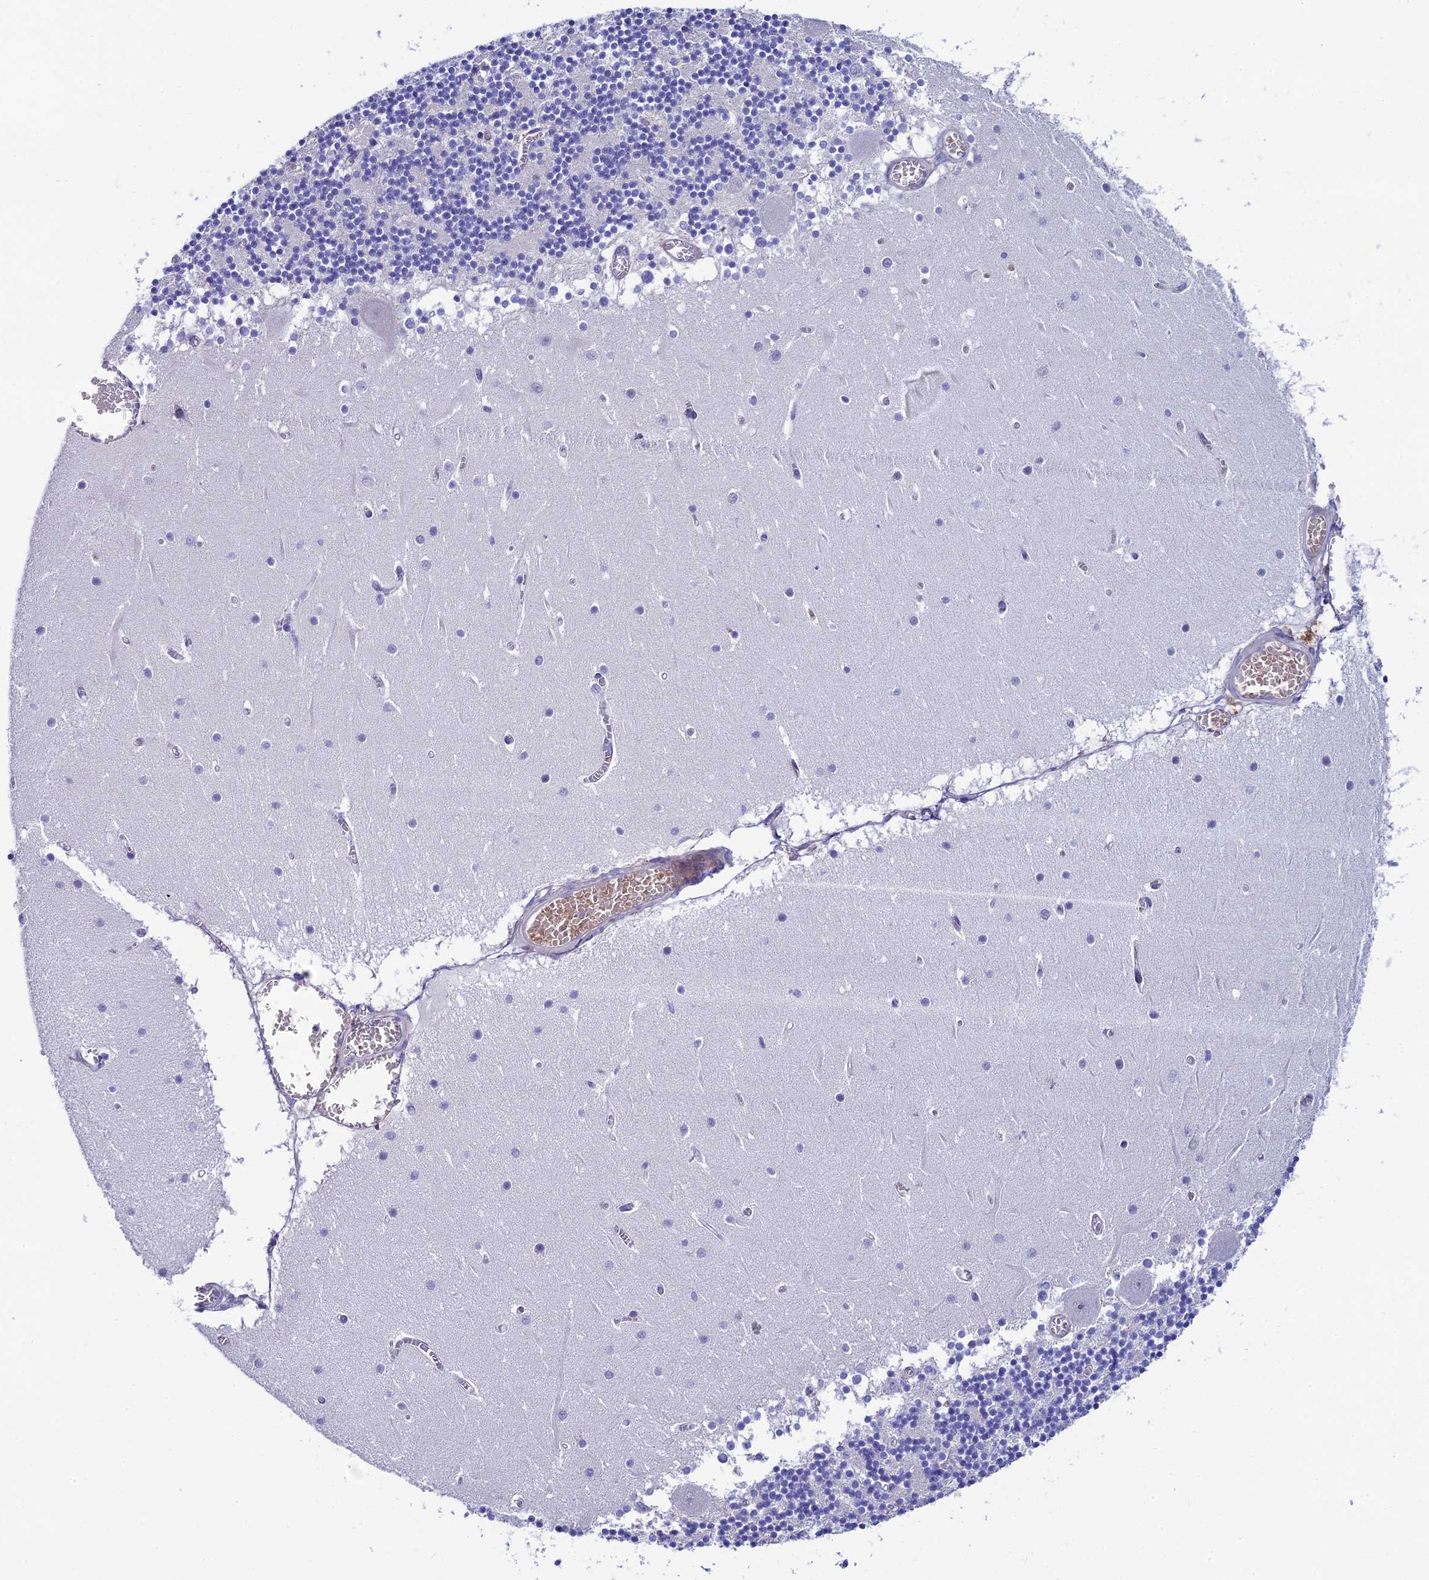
{"staining": {"intensity": "negative", "quantity": "none", "location": "none"}, "tissue": "cerebellum", "cell_type": "Cells in granular layer", "image_type": "normal", "snomed": [{"axis": "morphology", "description": "Normal tissue, NOS"}, {"axis": "topography", "description": "Cerebellum"}], "caption": "Benign cerebellum was stained to show a protein in brown. There is no significant staining in cells in granular layer.", "gene": "MACIR", "patient": {"sex": "female", "age": 28}}